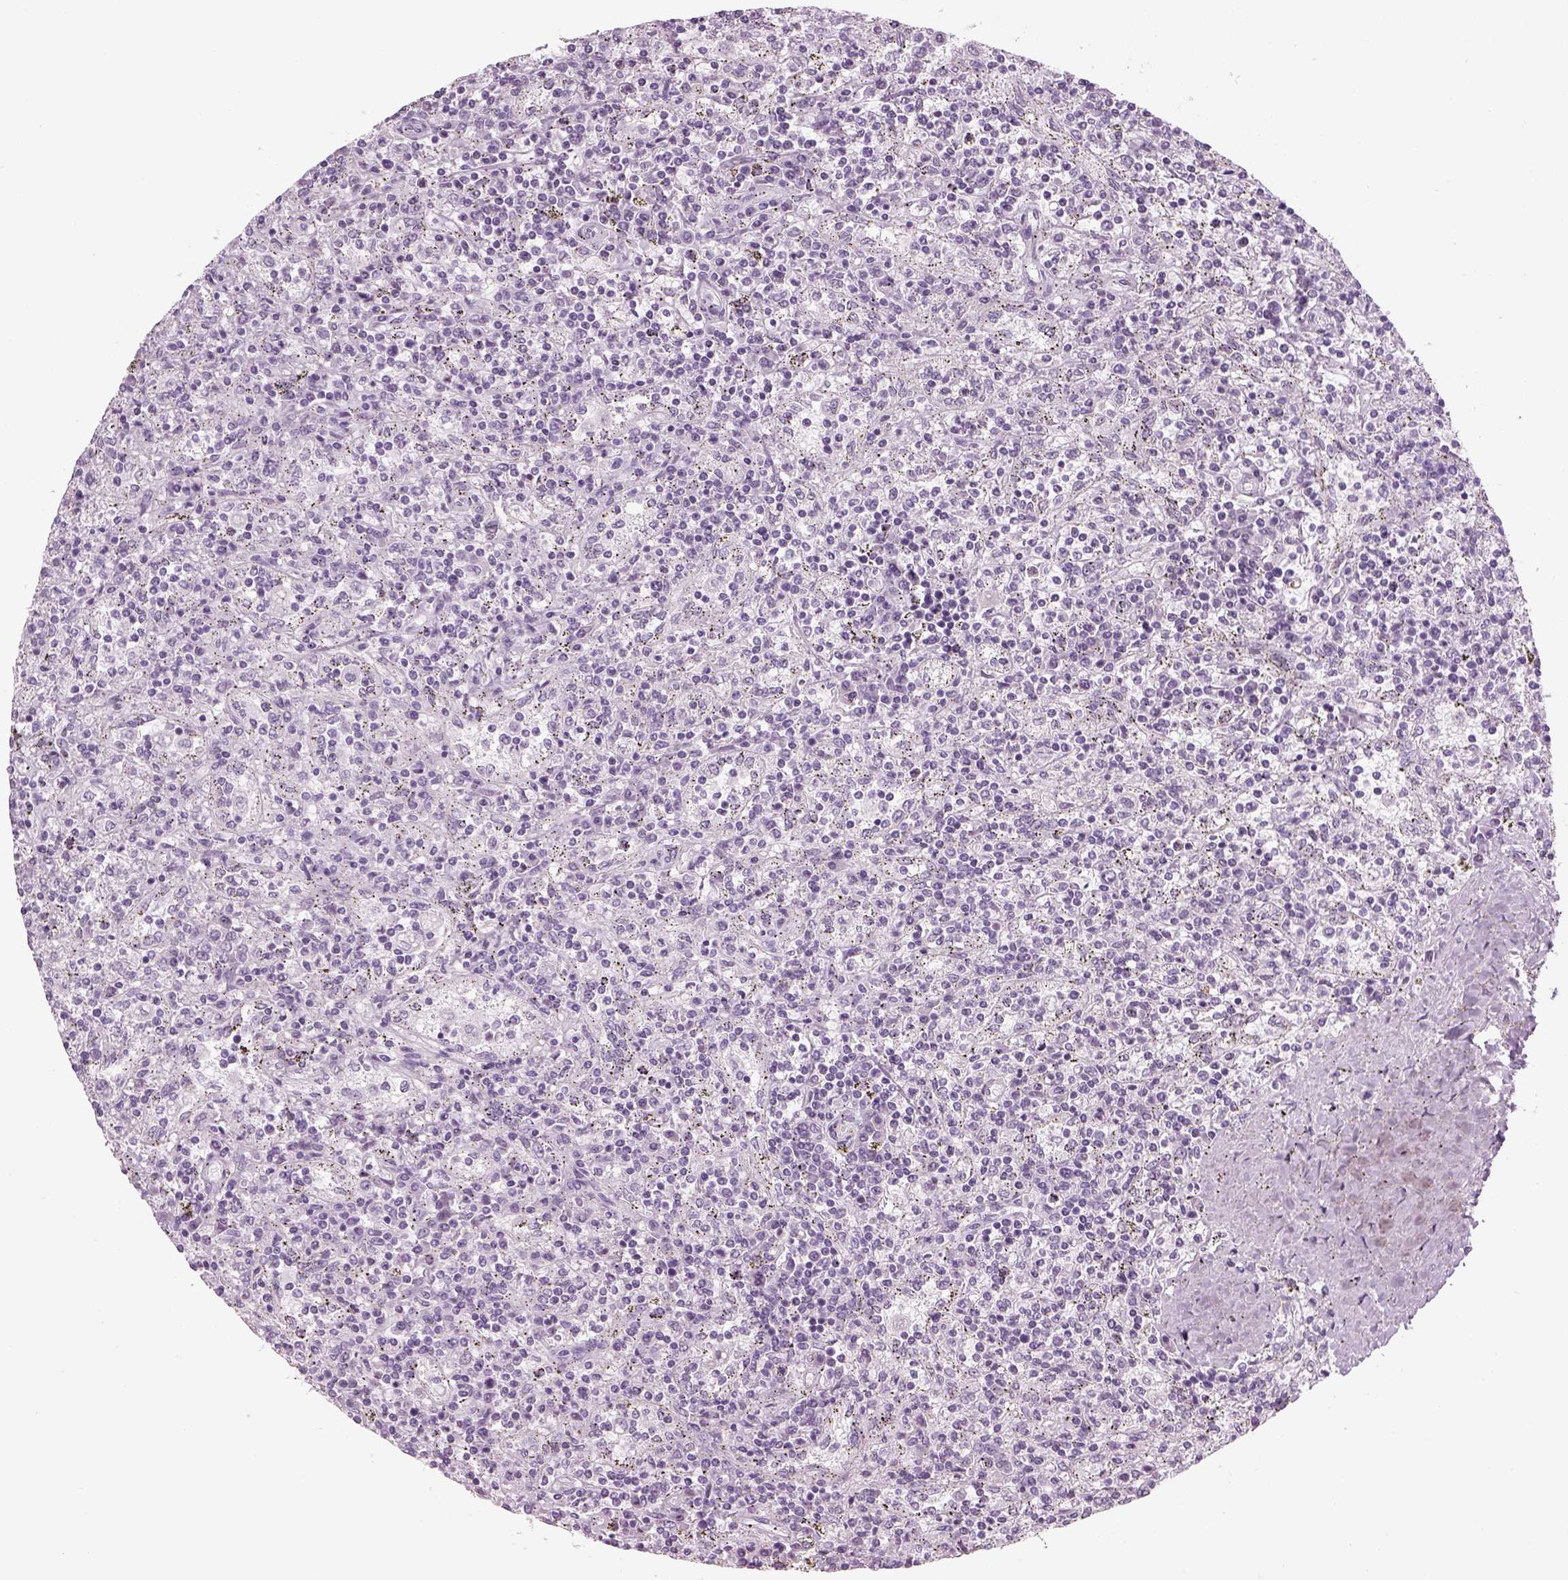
{"staining": {"intensity": "negative", "quantity": "none", "location": "none"}, "tissue": "lymphoma", "cell_type": "Tumor cells", "image_type": "cancer", "snomed": [{"axis": "morphology", "description": "Malignant lymphoma, non-Hodgkin's type, Low grade"}, {"axis": "topography", "description": "Spleen"}], "caption": "The photomicrograph displays no staining of tumor cells in lymphoma.", "gene": "SAG", "patient": {"sex": "male", "age": 62}}